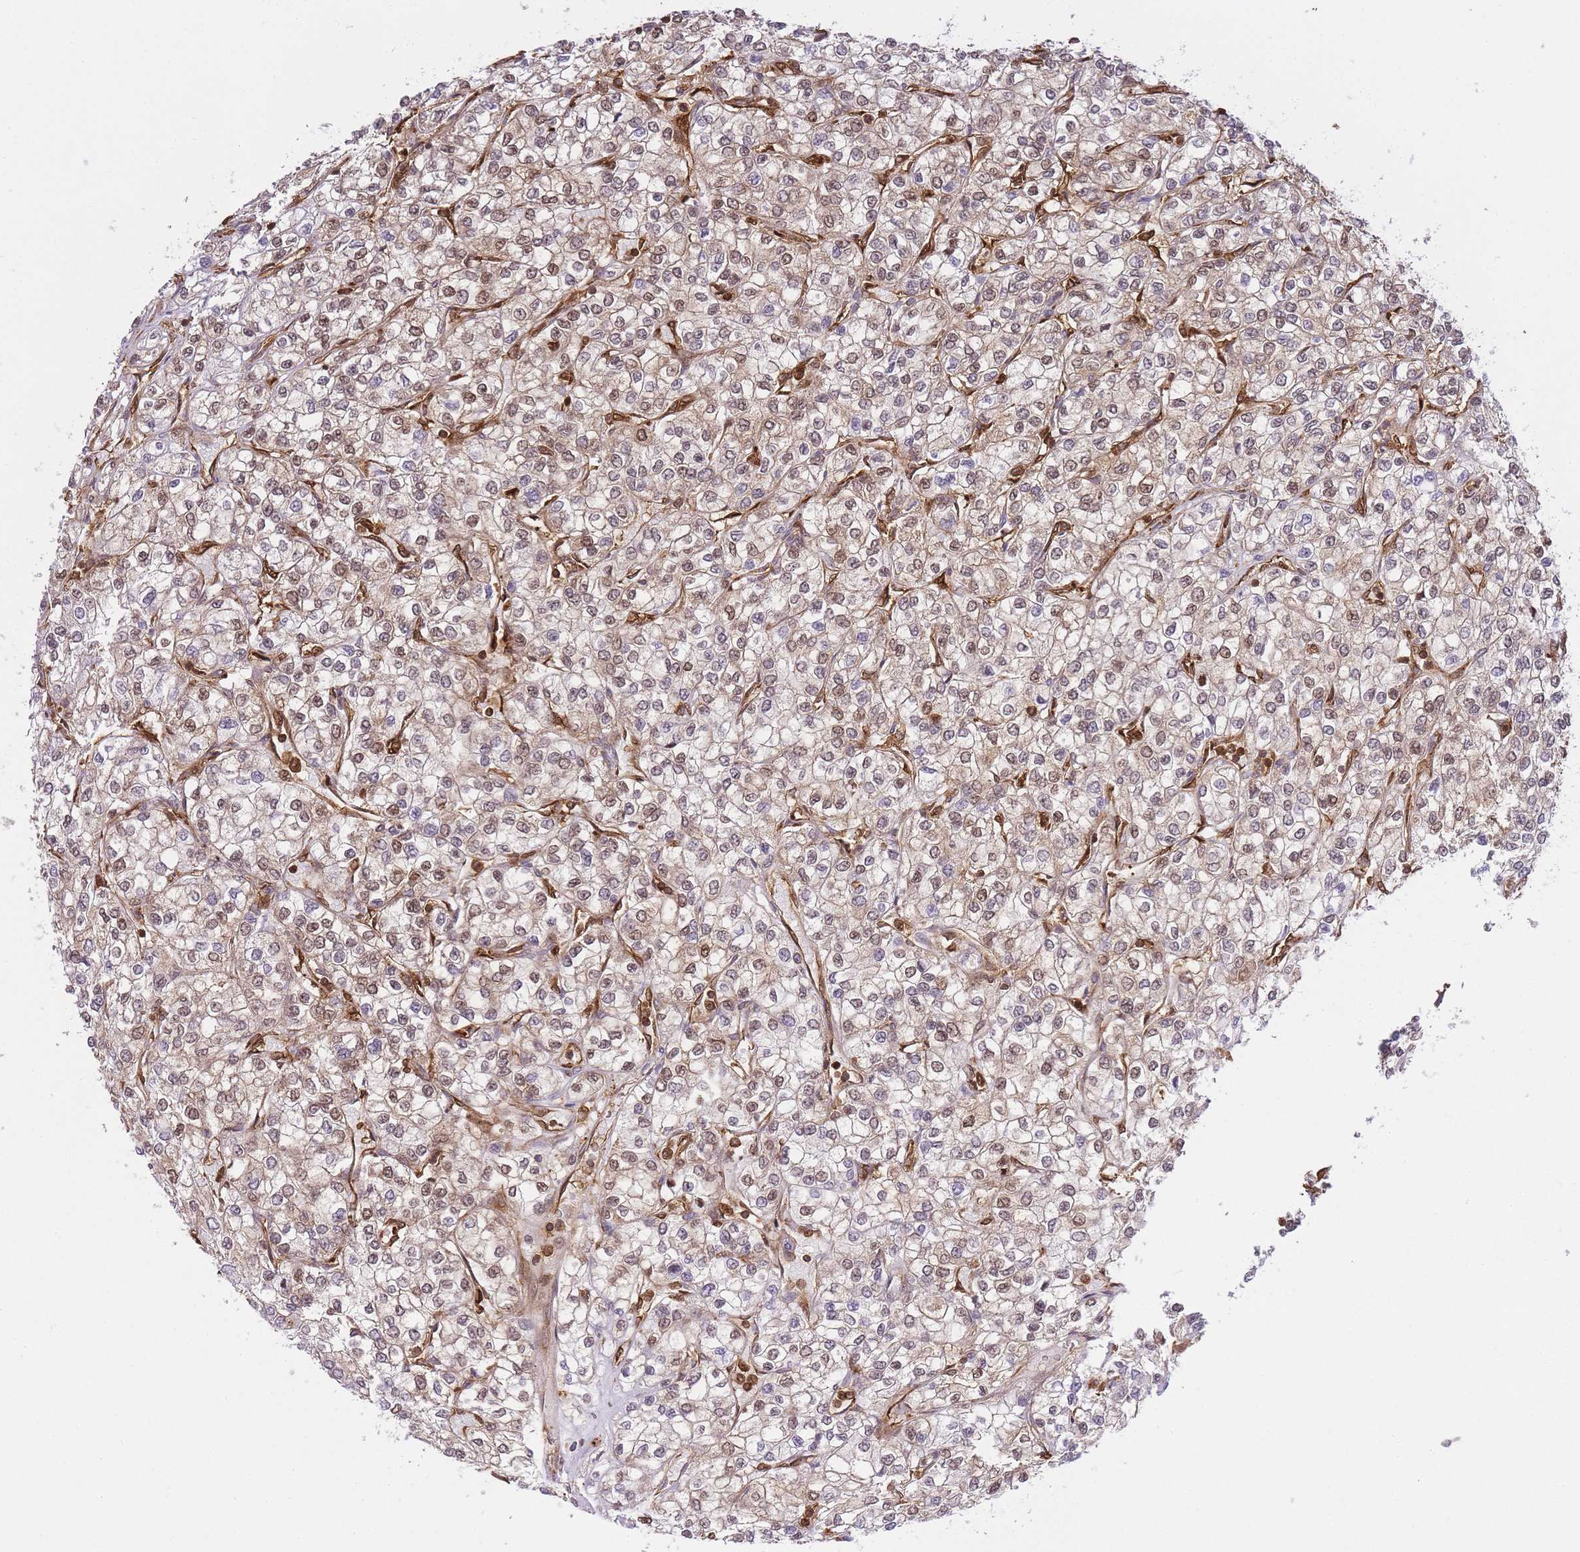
{"staining": {"intensity": "weak", "quantity": "25%-75%", "location": "cytoplasmic/membranous,nuclear"}, "tissue": "renal cancer", "cell_type": "Tumor cells", "image_type": "cancer", "snomed": [{"axis": "morphology", "description": "Adenocarcinoma, NOS"}, {"axis": "topography", "description": "Kidney"}], "caption": "Weak cytoplasmic/membranous and nuclear protein positivity is present in approximately 25%-75% of tumor cells in renal cancer.", "gene": "MSN", "patient": {"sex": "male", "age": 80}}